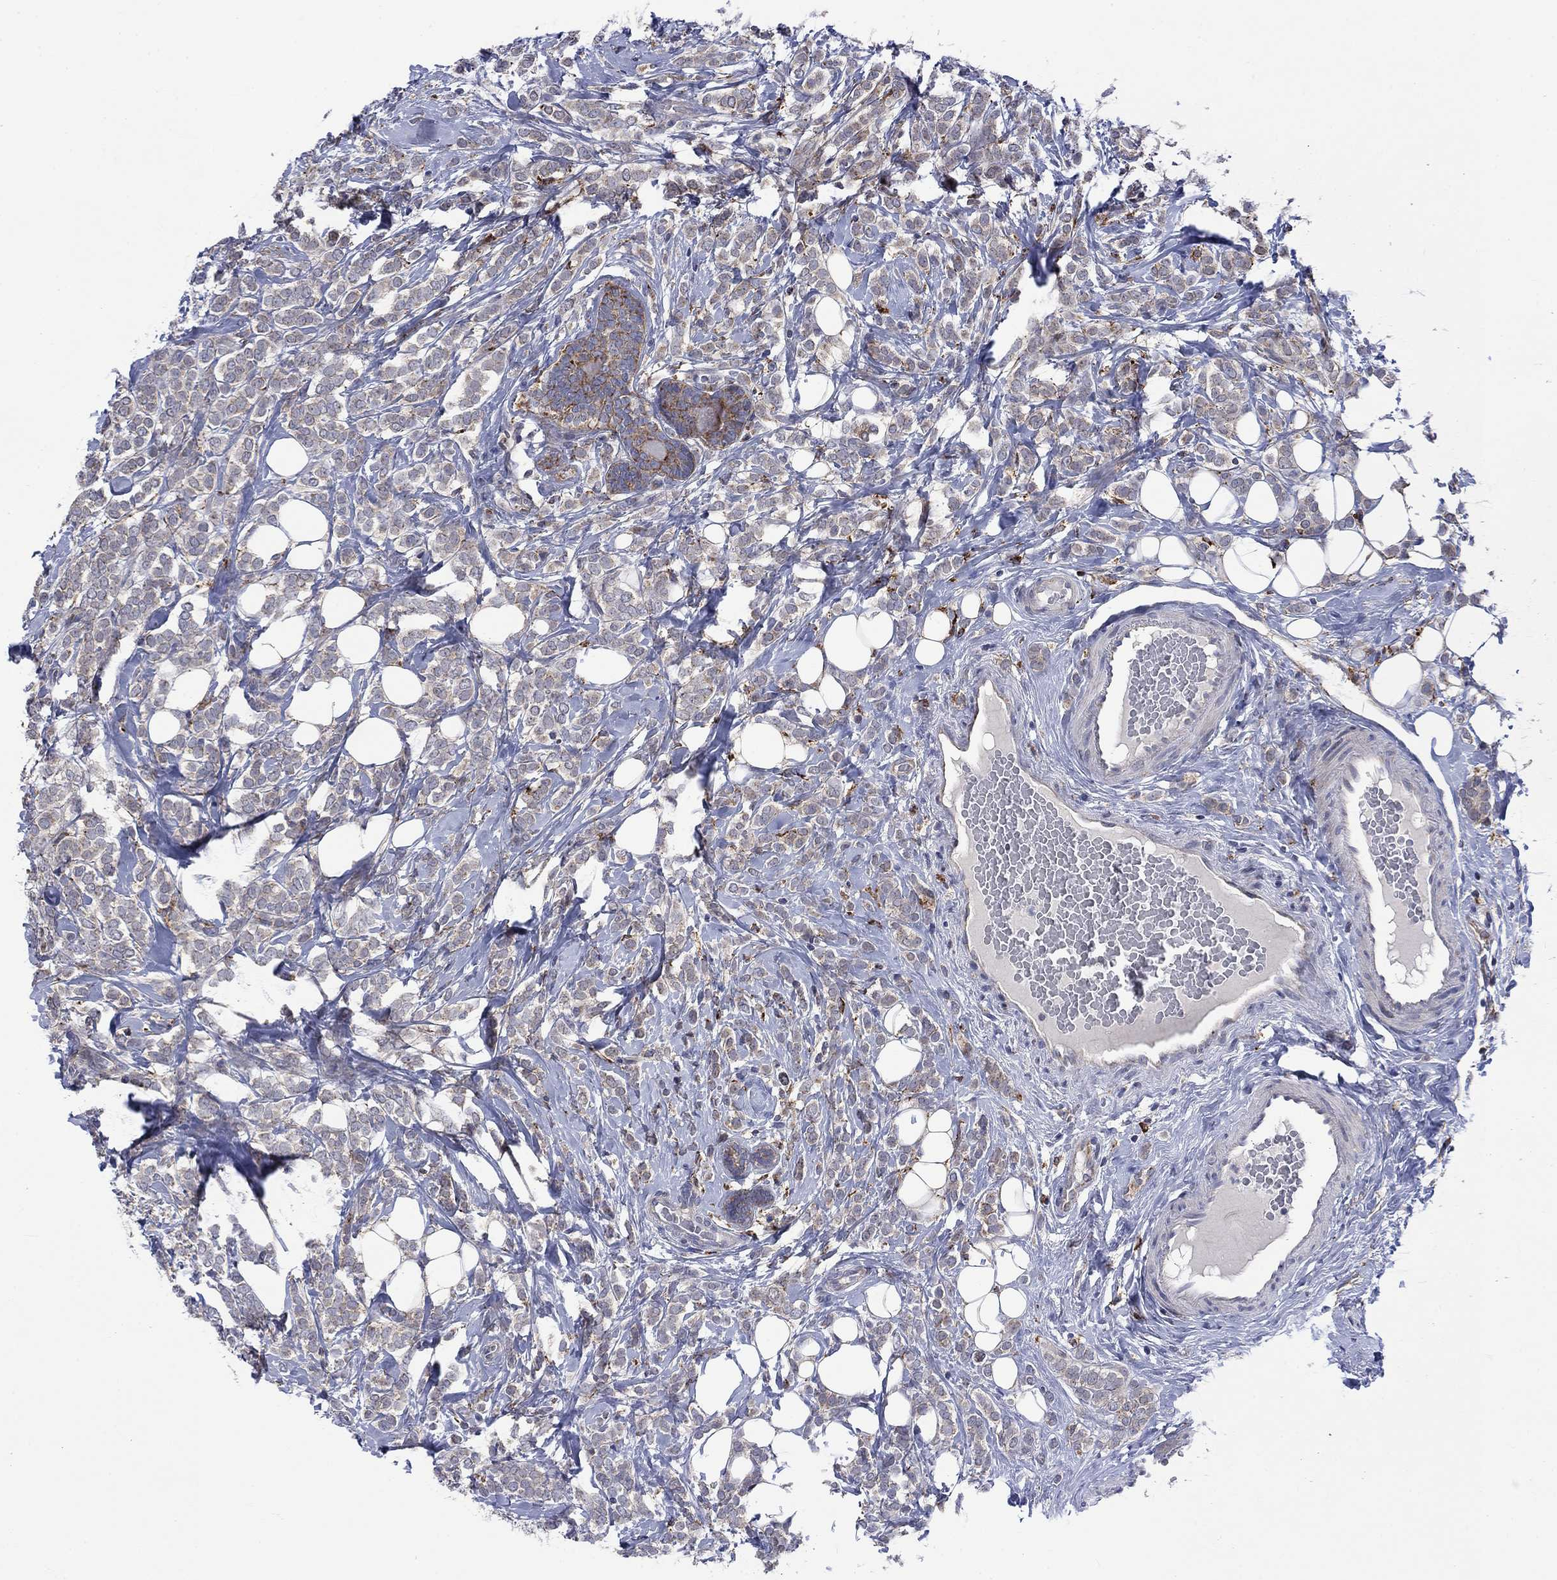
{"staining": {"intensity": "weak", "quantity": "25%-75%", "location": "cytoplasmic/membranous"}, "tissue": "breast cancer", "cell_type": "Tumor cells", "image_type": "cancer", "snomed": [{"axis": "morphology", "description": "Lobular carcinoma"}, {"axis": "topography", "description": "Breast"}], "caption": "The immunohistochemical stain shows weak cytoplasmic/membranous expression in tumor cells of breast lobular carcinoma tissue. The staining was performed using DAB (3,3'-diaminobenzidine) to visualize the protein expression in brown, while the nuclei were stained in blue with hematoxylin (Magnification: 20x).", "gene": "SLC35F2", "patient": {"sex": "female", "age": 49}}